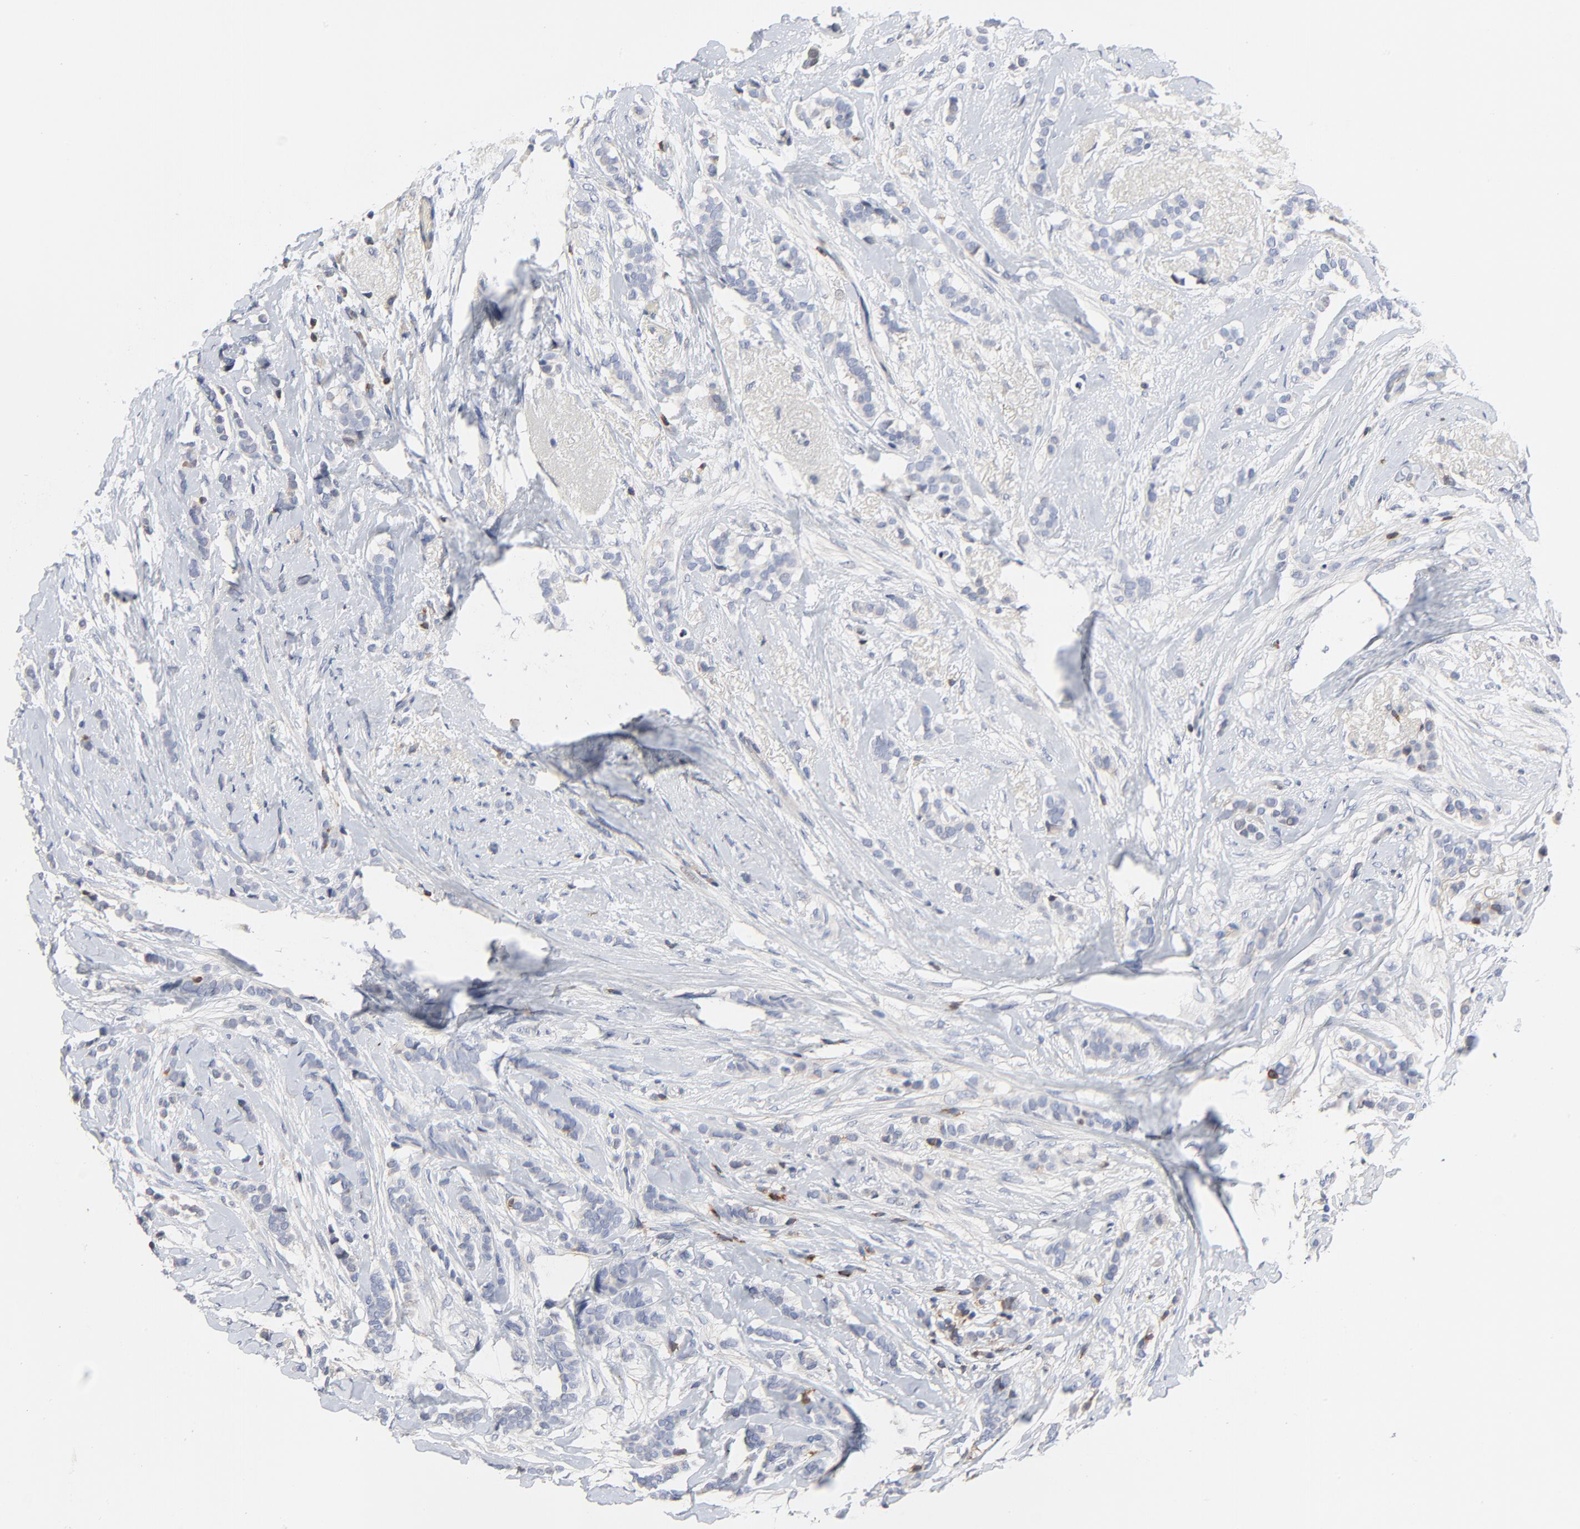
{"staining": {"intensity": "negative", "quantity": "none", "location": "none"}, "tissue": "breast cancer", "cell_type": "Tumor cells", "image_type": "cancer", "snomed": [{"axis": "morphology", "description": "Lobular carcinoma"}, {"axis": "topography", "description": "Breast"}], "caption": "High power microscopy histopathology image of an immunohistochemistry micrograph of lobular carcinoma (breast), revealing no significant expression in tumor cells.", "gene": "SKAP1", "patient": {"sex": "female", "age": 56}}